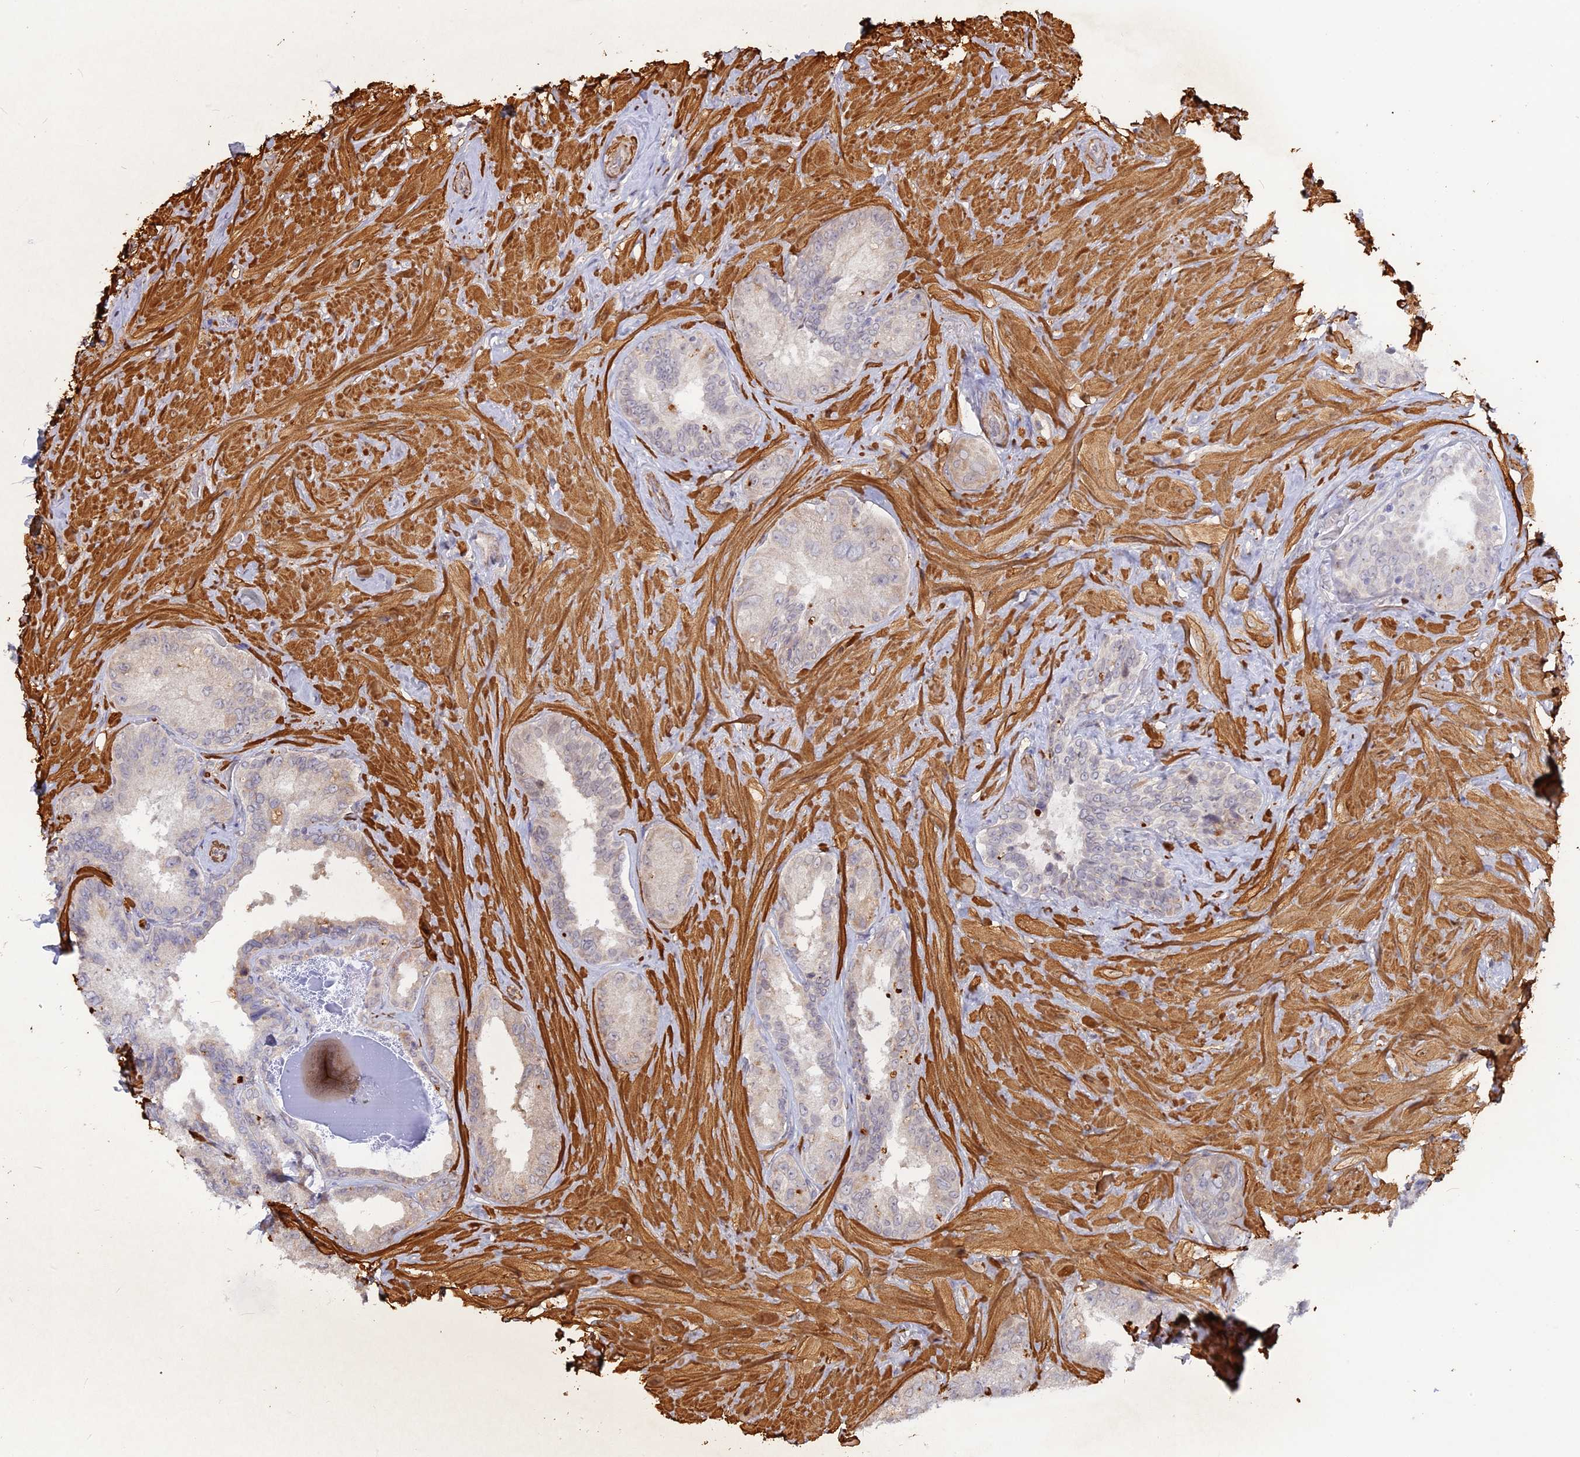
{"staining": {"intensity": "weak", "quantity": "<25%", "location": "cytoplasmic/membranous"}, "tissue": "seminal vesicle", "cell_type": "Glandular cells", "image_type": "normal", "snomed": [{"axis": "morphology", "description": "Normal tissue, NOS"}, {"axis": "topography", "description": "Seminal veicle"}, {"axis": "topography", "description": "Peripheral nerve tissue"}], "caption": "This histopathology image is of normal seminal vesicle stained with immunohistochemistry (IHC) to label a protein in brown with the nuclei are counter-stained blue. There is no positivity in glandular cells.", "gene": "CCDC154", "patient": {"sex": "male", "age": 67}}